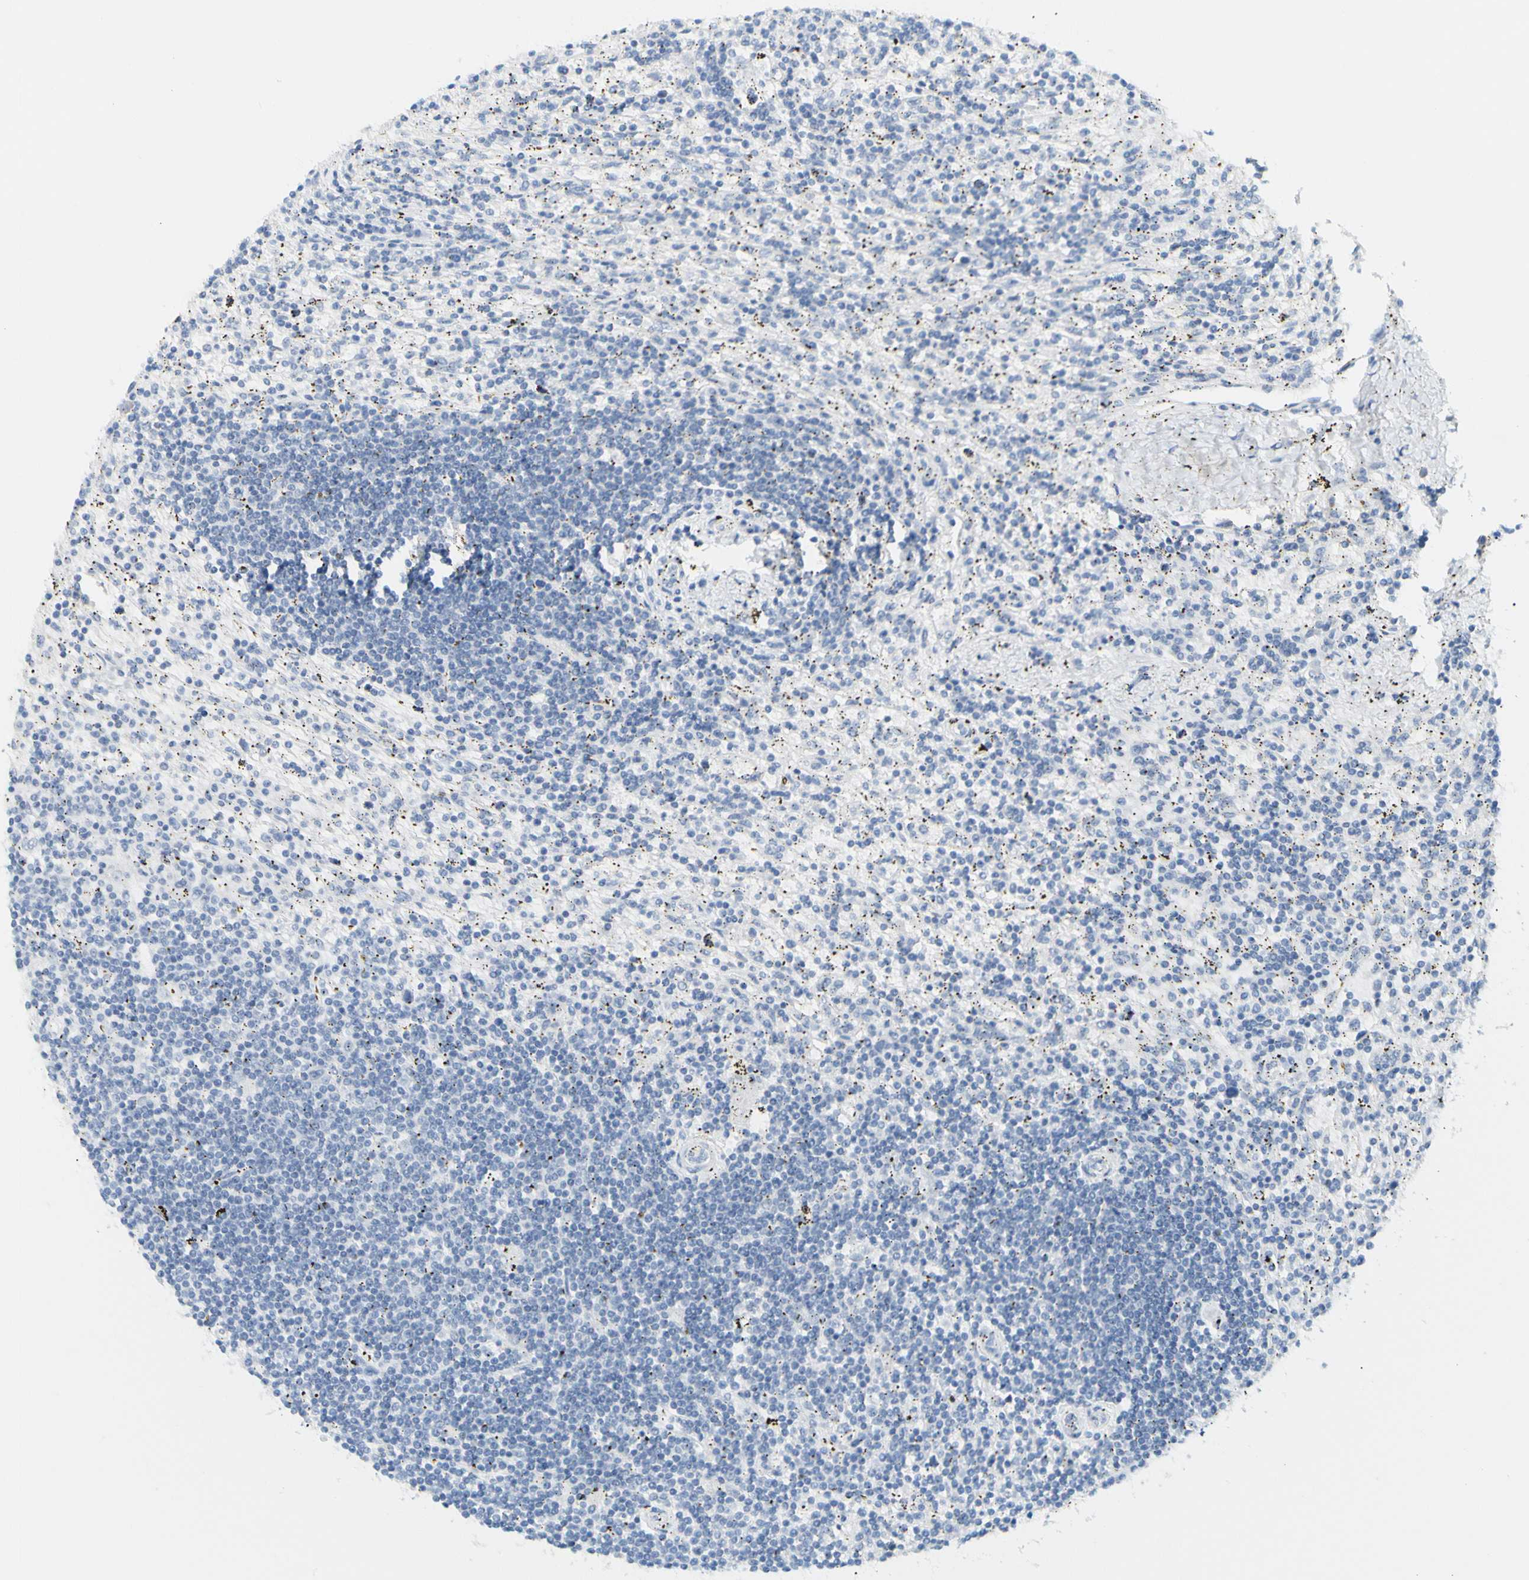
{"staining": {"intensity": "negative", "quantity": "none", "location": "none"}, "tissue": "lymphoma", "cell_type": "Tumor cells", "image_type": "cancer", "snomed": [{"axis": "morphology", "description": "Malignant lymphoma, non-Hodgkin's type, Low grade"}, {"axis": "topography", "description": "Spleen"}], "caption": "This is an IHC photomicrograph of malignant lymphoma, non-Hodgkin's type (low-grade). There is no staining in tumor cells.", "gene": "OPN1SW", "patient": {"sex": "male", "age": 76}}